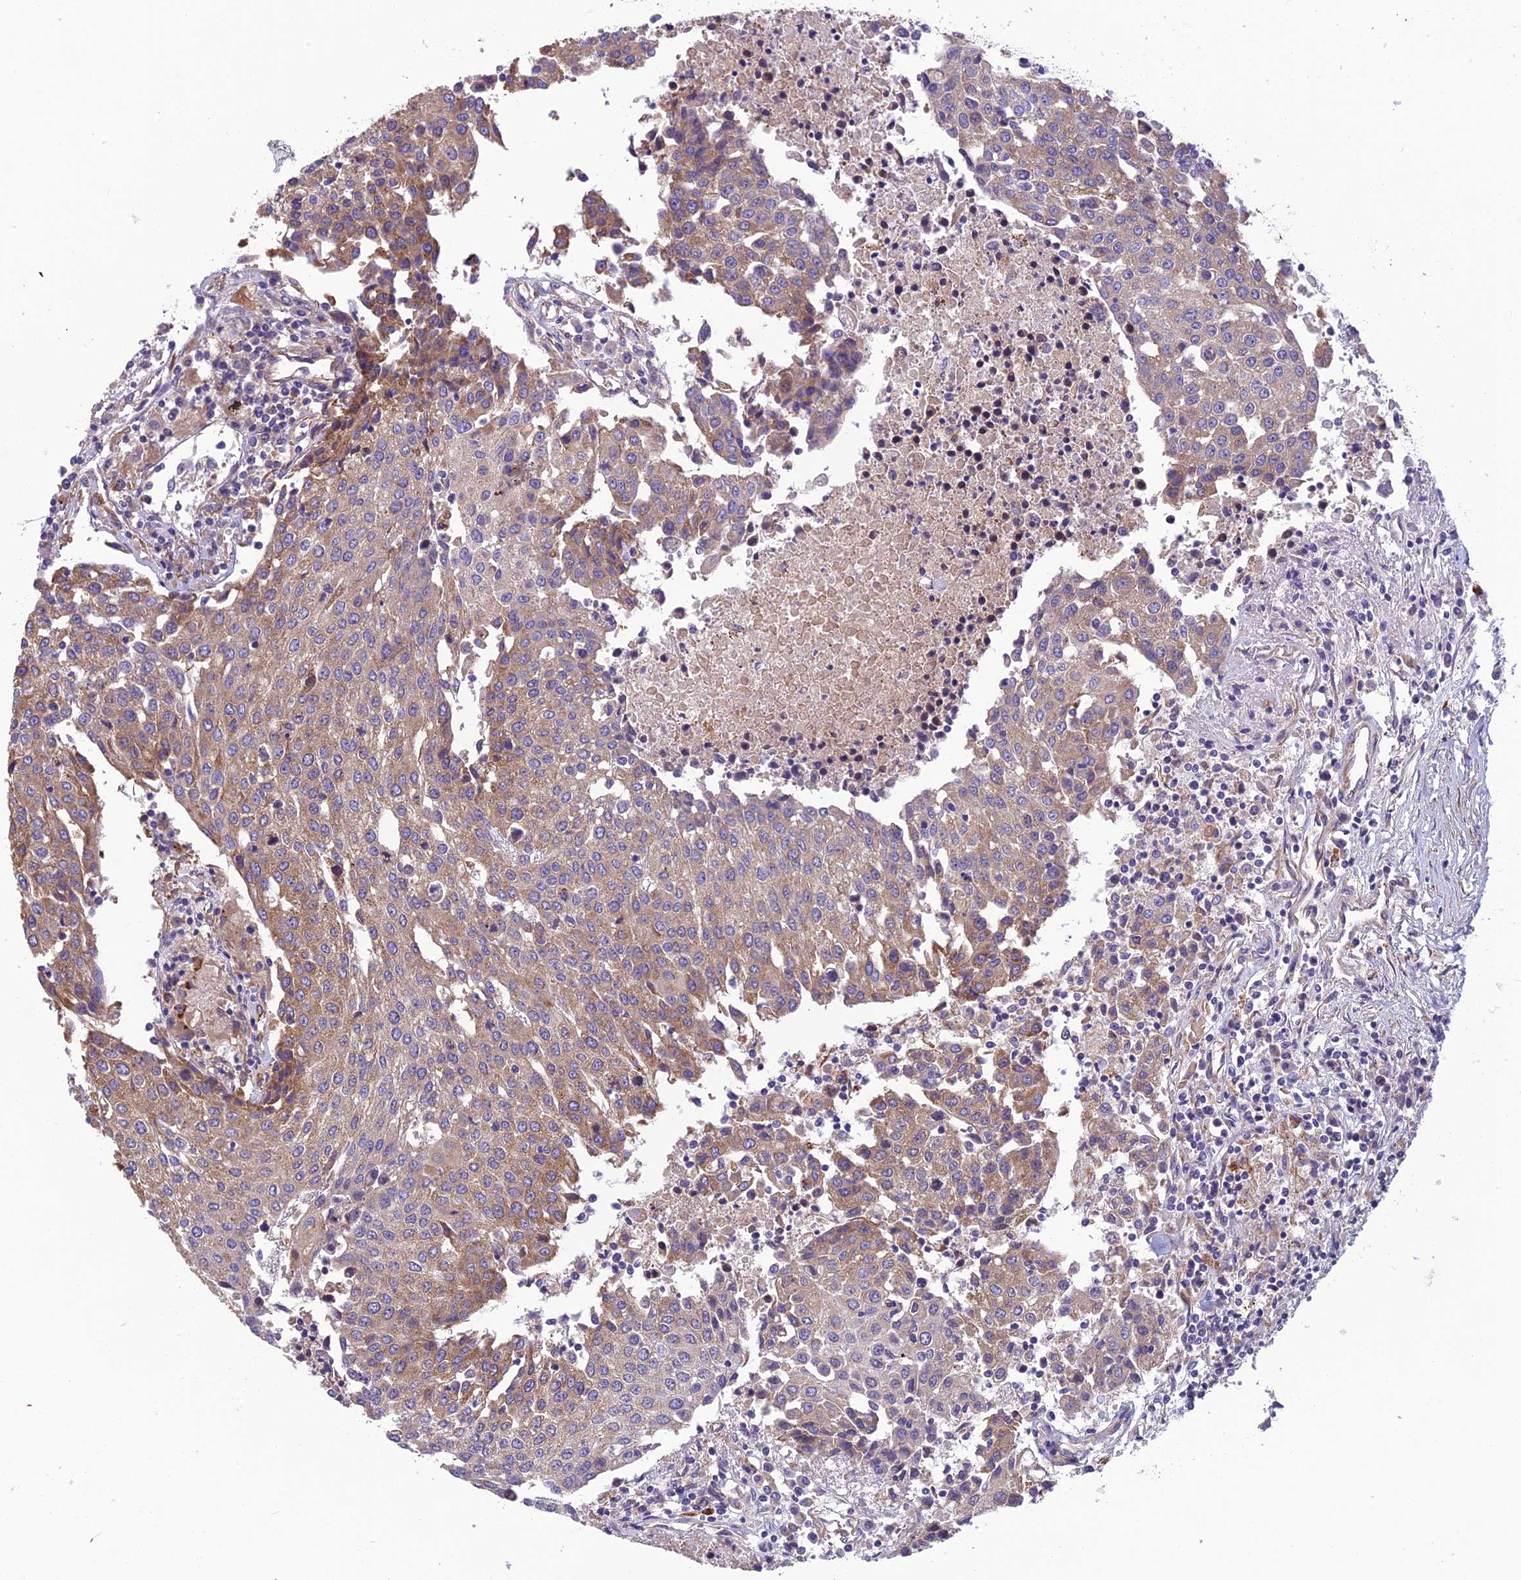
{"staining": {"intensity": "weak", "quantity": ">75%", "location": "cytoplasmic/membranous"}, "tissue": "urothelial cancer", "cell_type": "Tumor cells", "image_type": "cancer", "snomed": [{"axis": "morphology", "description": "Urothelial carcinoma, High grade"}, {"axis": "topography", "description": "Urinary bladder"}], "caption": "Tumor cells demonstrate low levels of weak cytoplasmic/membranous positivity in about >75% of cells in urothelial cancer.", "gene": "SPDL1", "patient": {"sex": "female", "age": 85}}